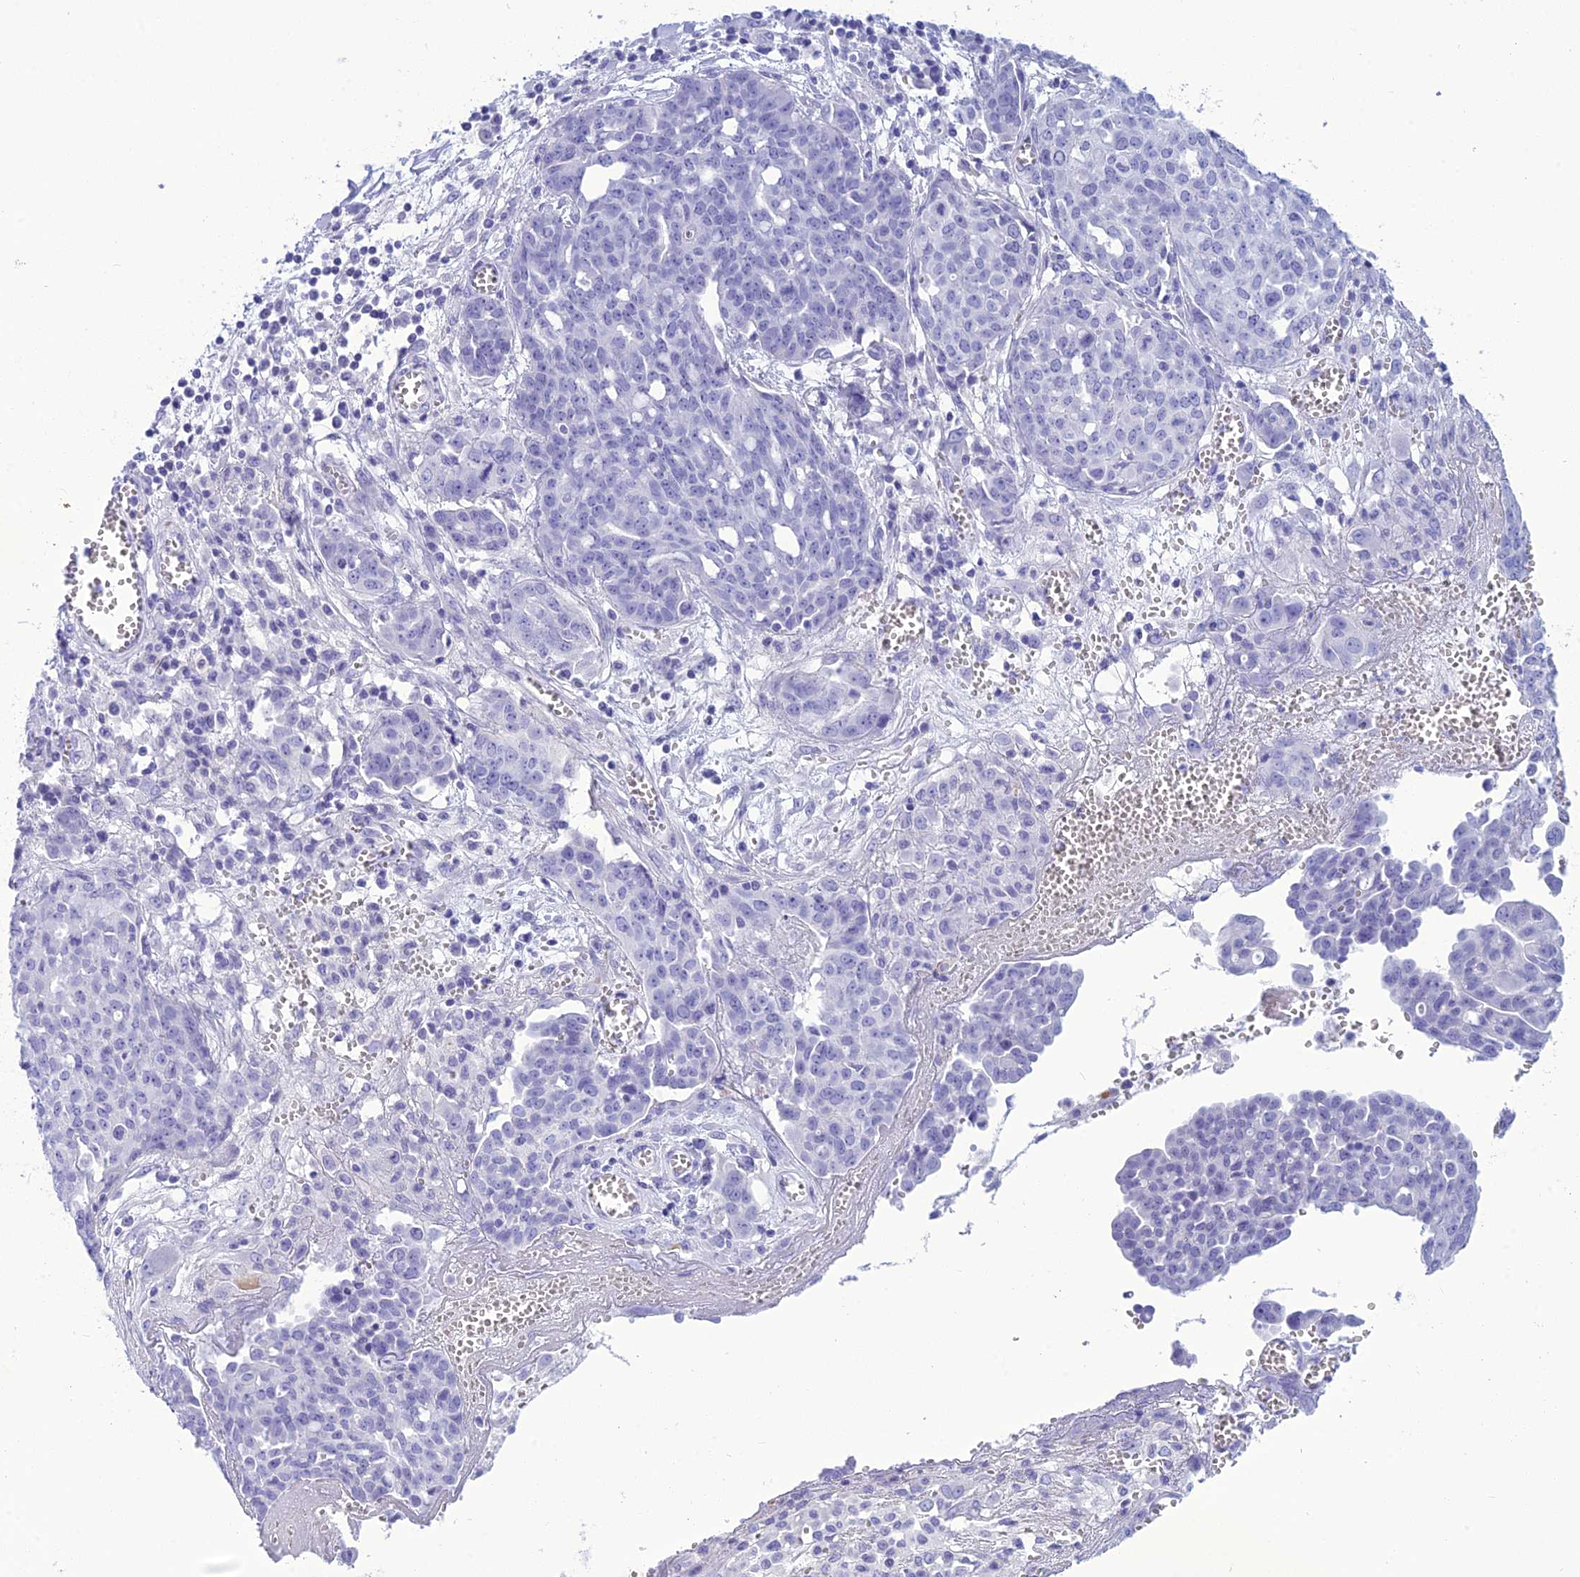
{"staining": {"intensity": "negative", "quantity": "none", "location": "none"}, "tissue": "ovarian cancer", "cell_type": "Tumor cells", "image_type": "cancer", "snomed": [{"axis": "morphology", "description": "Cystadenocarcinoma, serous, NOS"}, {"axis": "topography", "description": "Soft tissue"}, {"axis": "topography", "description": "Ovary"}], "caption": "This is a image of immunohistochemistry (IHC) staining of ovarian serous cystadenocarcinoma, which shows no positivity in tumor cells. The staining was performed using DAB to visualize the protein expression in brown, while the nuclei were stained in blue with hematoxylin (Magnification: 20x).", "gene": "BBS2", "patient": {"sex": "female", "age": 57}}